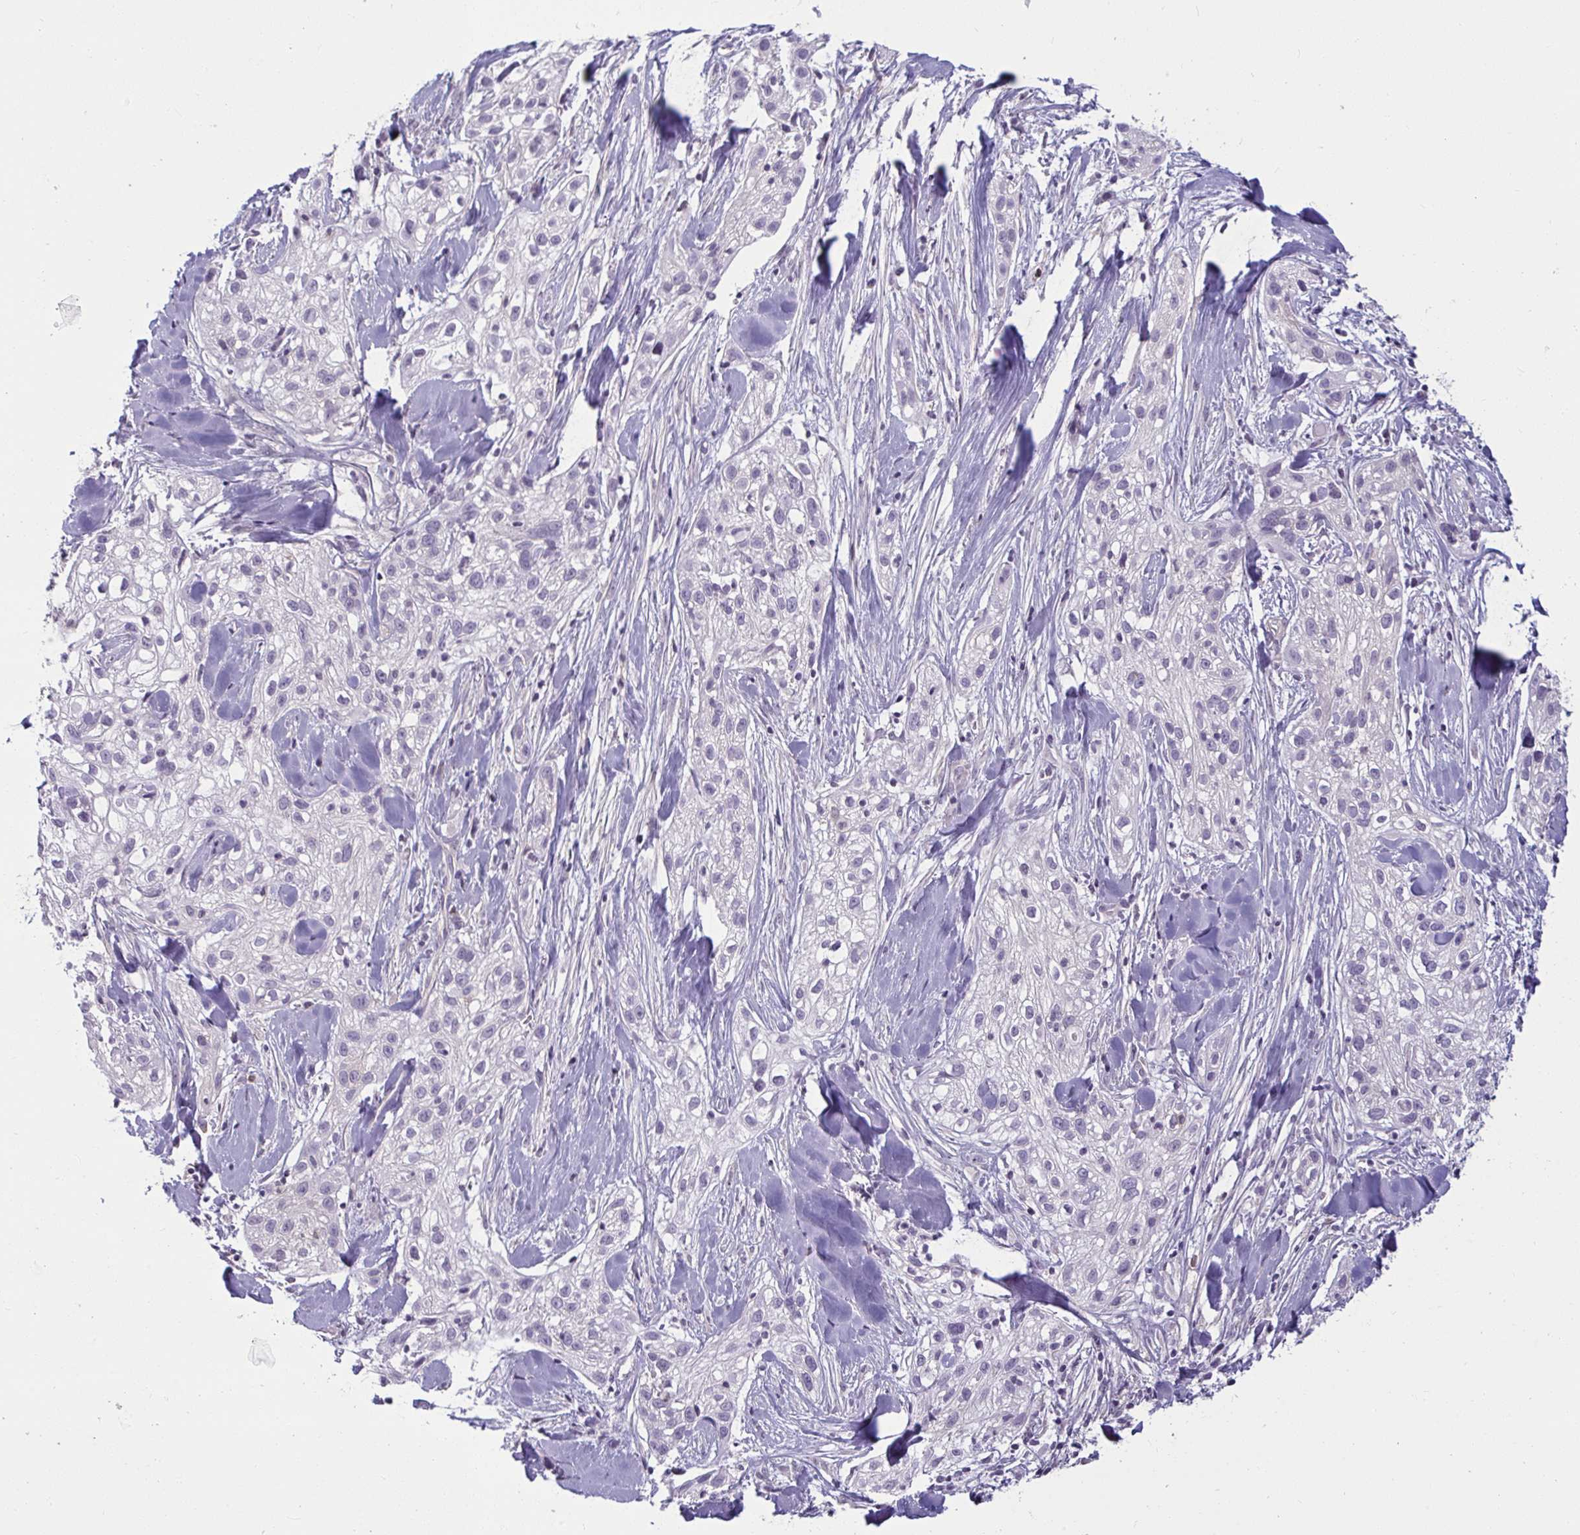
{"staining": {"intensity": "negative", "quantity": "none", "location": "none"}, "tissue": "skin cancer", "cell_type": "Tumor cells", "image_type": "cancer", "snomed": [{"axis": "morphology", "description": "Squamous cell carcinoma, NOS"}, {"axis": "topography", "description": "Skin"}], "caption": "High magnification brightfield microscopy of skin squamous cell carcinoma stained with DAB (3,3'-diaminobenzidine) (brown) and counterstained with hematoxylin (blue): tumor cells show no significant expression.", "gene": "TBC1D4", "patient": {"sex": "male", "age": 82}}